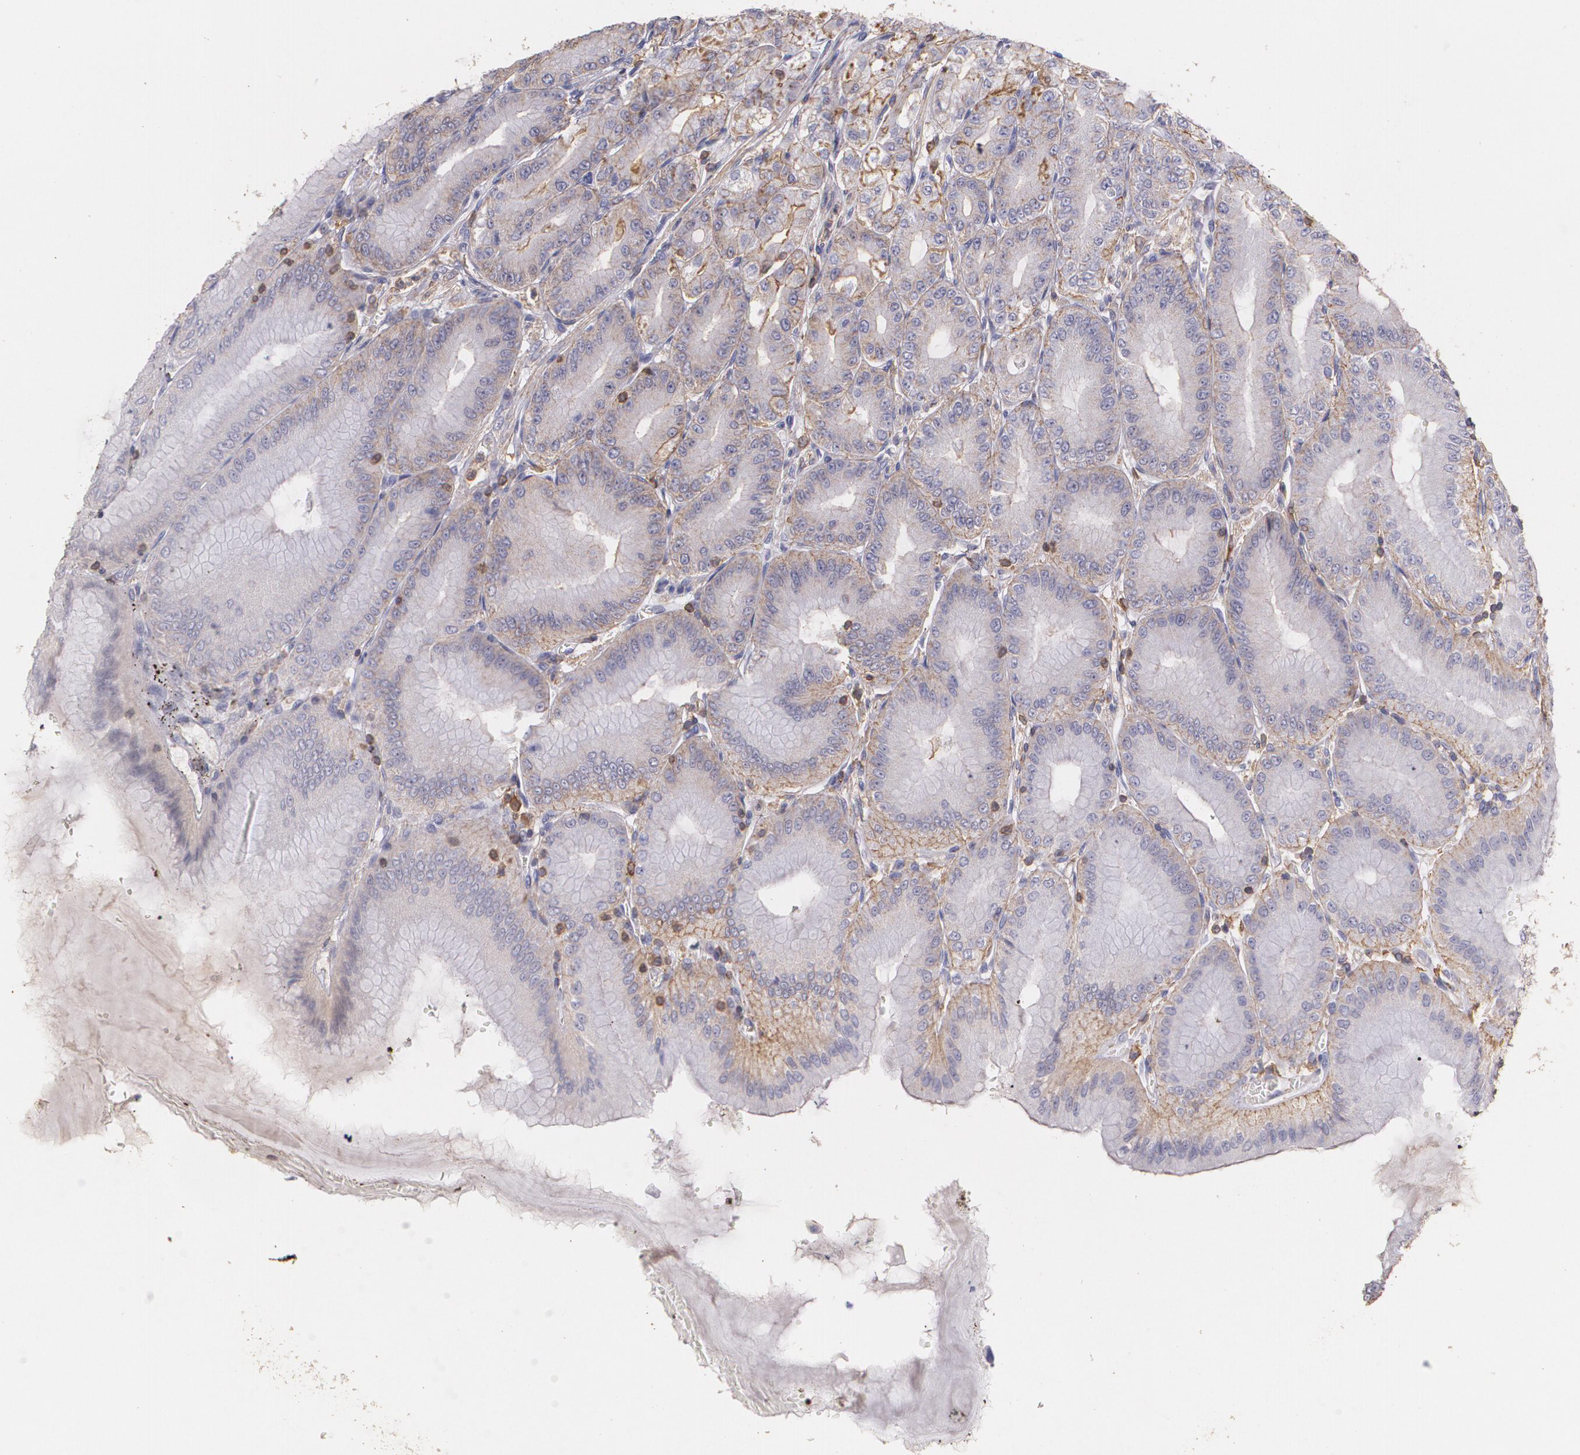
{"staining": {"intensity": "moderate", "quantity": "25%-75%", "location": "cytoplasmic/membranous"}, "tissue": "stomach", "cell_type": "Glandular cells", "image_type": "normal", "snomed": [{"axis": "morphology", "description": "Normal tissue, NOS"}, {"axis": "topography", "description": "Stomach, lower"}], "caption": "Stomach stained with immunohistochemistry displays moderate cytoplasmic/membranous positivity in approximately 25%-75% of glandular cells. (Brightfield microscopy of DAB IHC at high magnification).", "gene": "TGFBR1", "patient": {"sex": "male", "age": 71}}